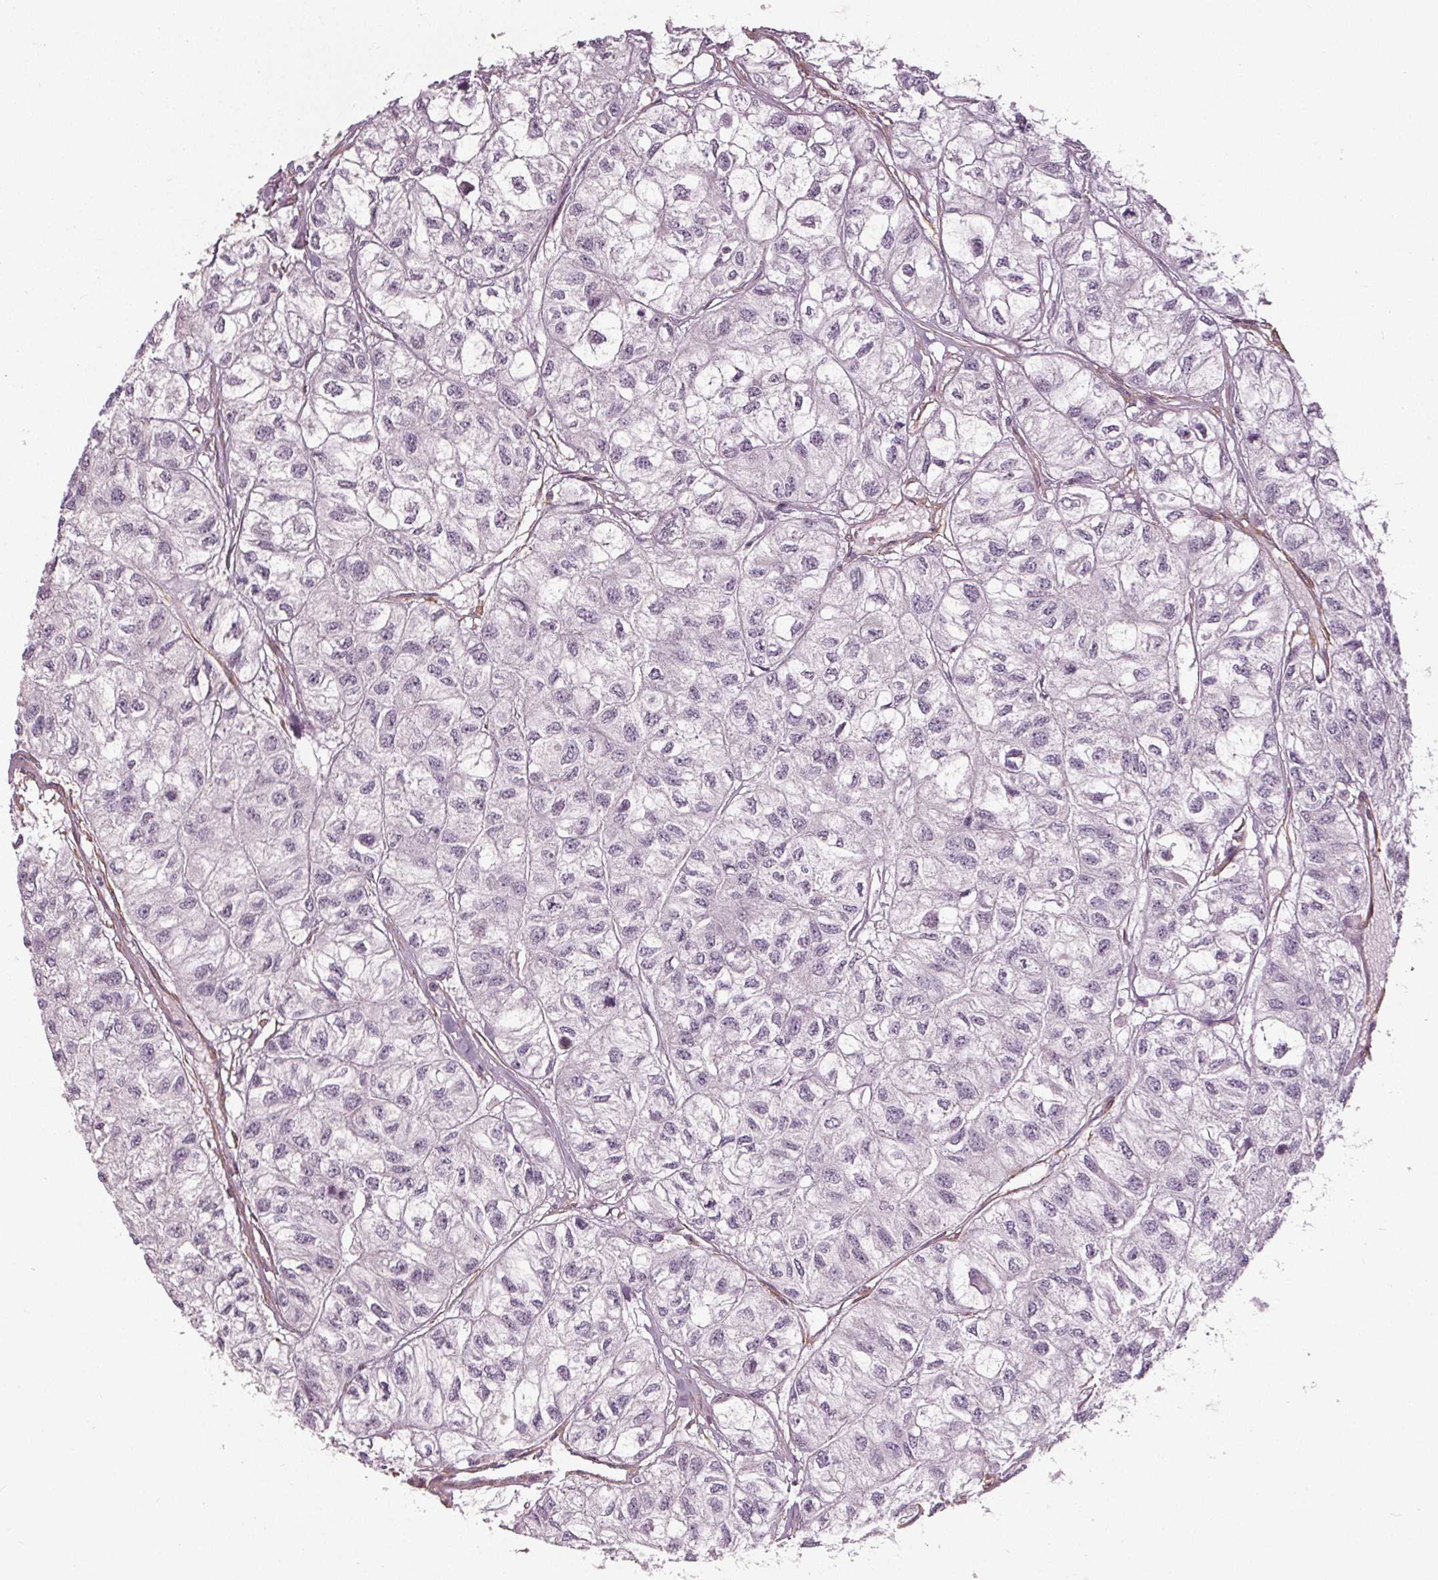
{"staining": {"intensity": "negative", "quantity": "none", "location": "none"}, "tissue": "renal cancer", "cell_type": "Tumor cells", "image_type": "cancer", "snomed": [{"axis": "morphology", "description": "Adenocarcinoma, NOS"}, {"axis": "topography", "description": "Kidney"}], "caption": "The micrograph displays no significant positivity in tumor cells of renal cancer.", "gene": "PKP1", "patient": {"sex": "male", "age": 56}}